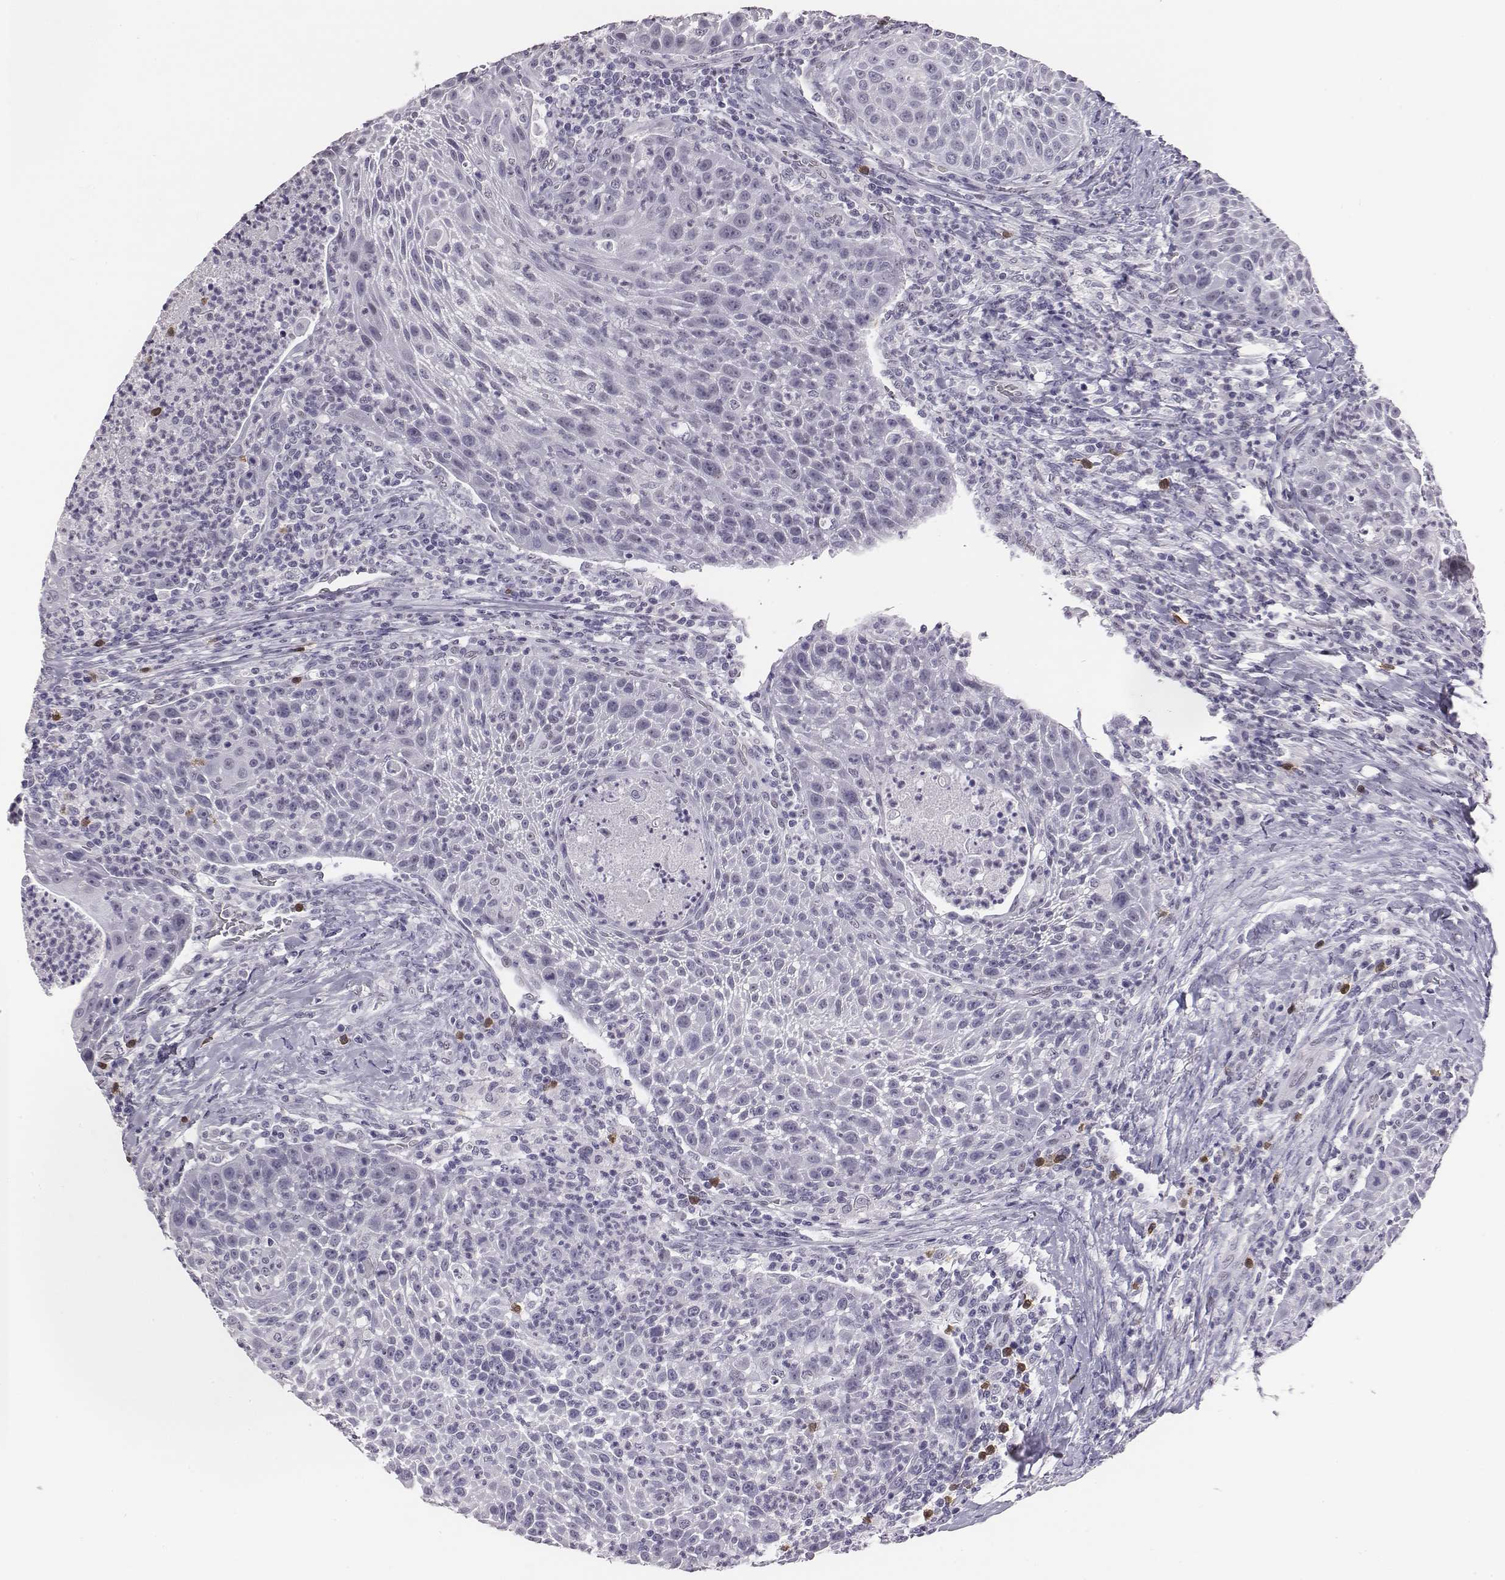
{"staining": {"intensity": "negative", "quantity": "none", "location": "none"}, "tissue": "head and neck cancer", "cell_type": "Tumor cells", "image_type": "cancer", "snomed": [{"axis": "morphology", "description": "Squamous cell carcinoma, NOS"}, {"axis": "topography", "description": "Head-Neck"}], "caption": "This is an IHC micrograph of human head and neck cancer. There is no staining in tumor cells.", "gene": "ACOD1", "patient": {"sex": "male", "age": 69}}